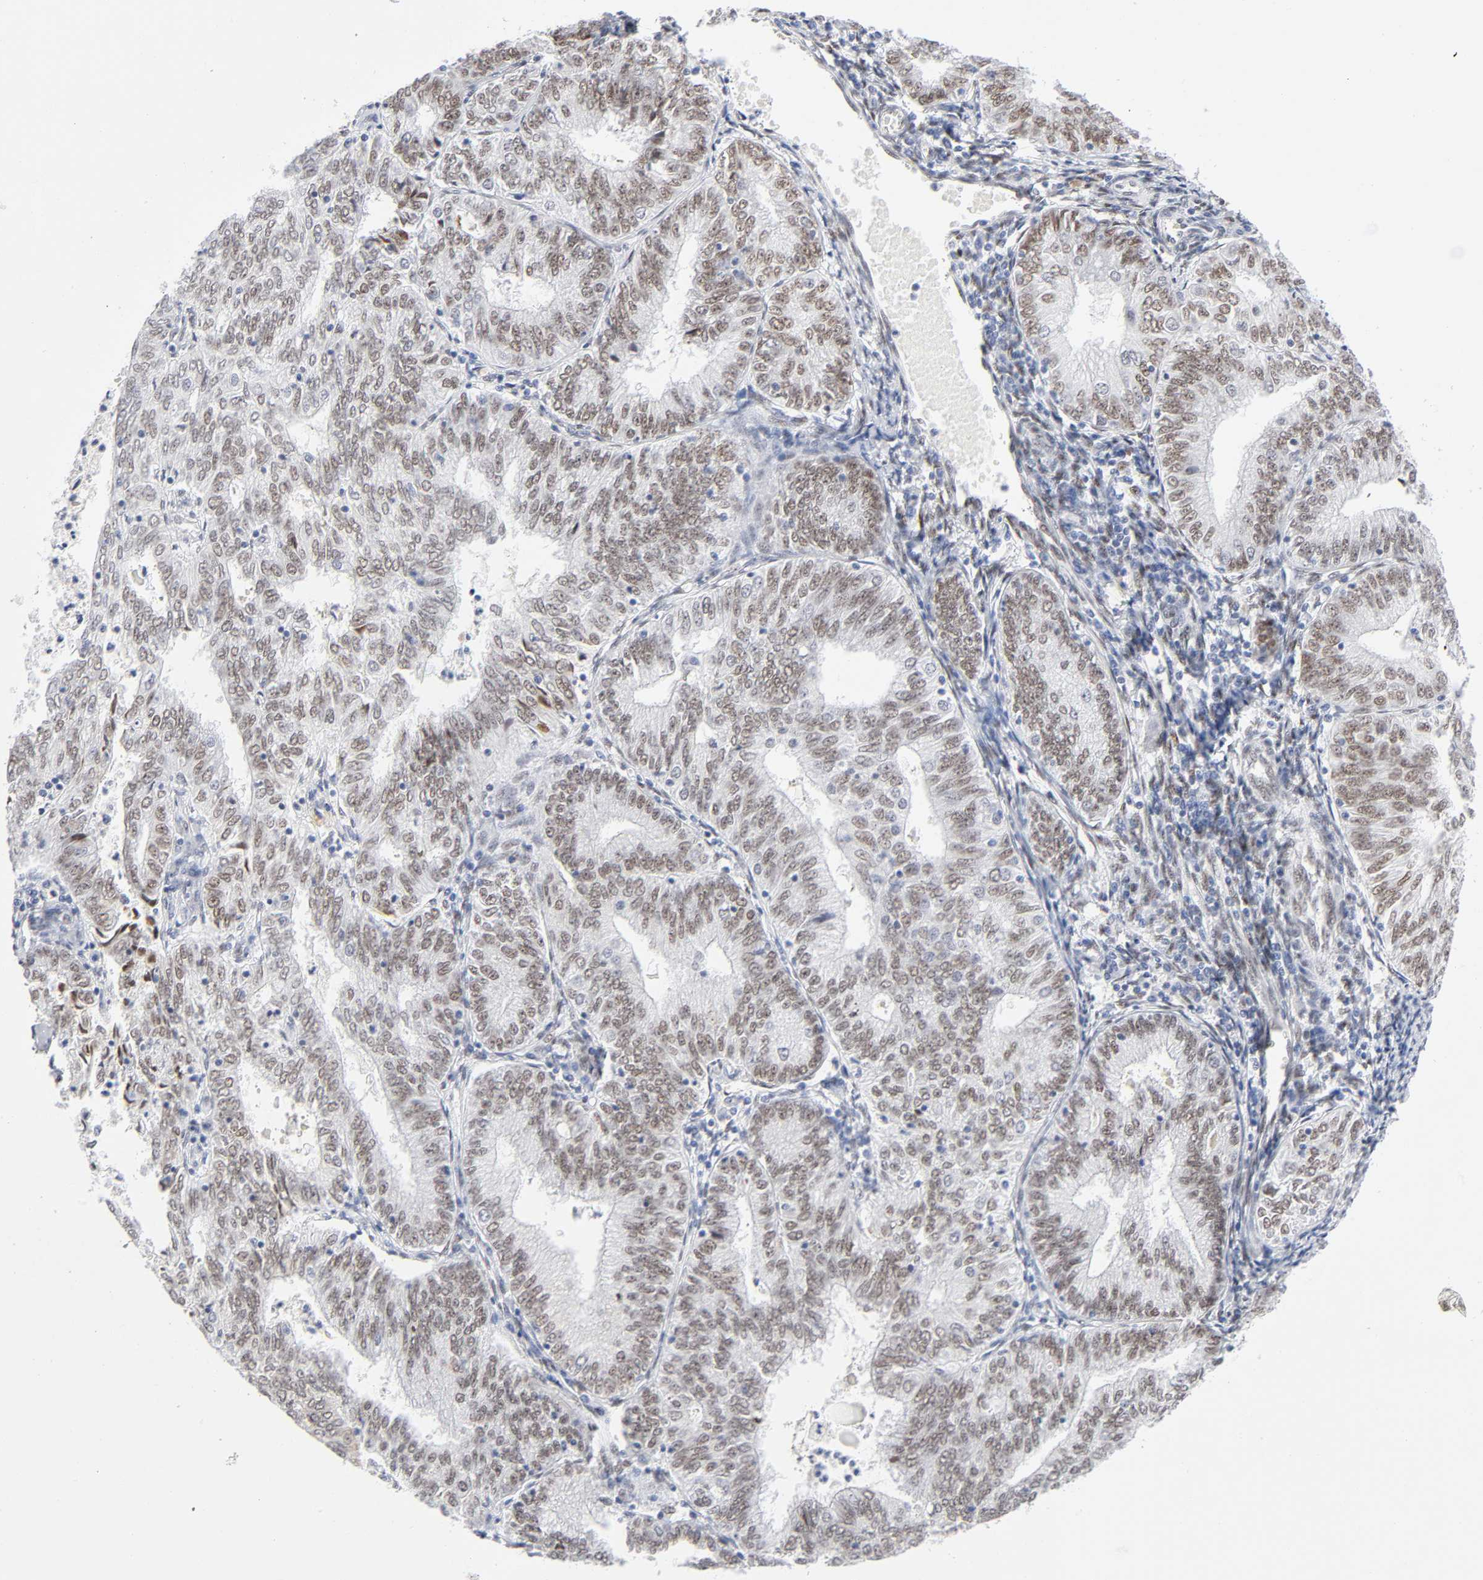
{"staining": {"intensity": "weak", "quantity": ">75%", "location": "cytoplasmic/membranous,nuclear"}, "tissue": "endometrial cancer", "cell_type": "Tumor cells", "image_type": "cancer", "snomed": [{"axis": "morphology", "description": "Adenocarcinoma, NOS"}, {"axis": "topography", "description": "Endometrium"}], "caption": "Immunohistochemistry (IHC) (DAB) staining of human endometrial cancer (adenocarcinoma) demonstrates weak cytoplasmic/membranous and nuclear protein expression in approximately >75% of tumor cells.", "gene": "NFIC", "patient": {"sex": "female", "age": 69}}